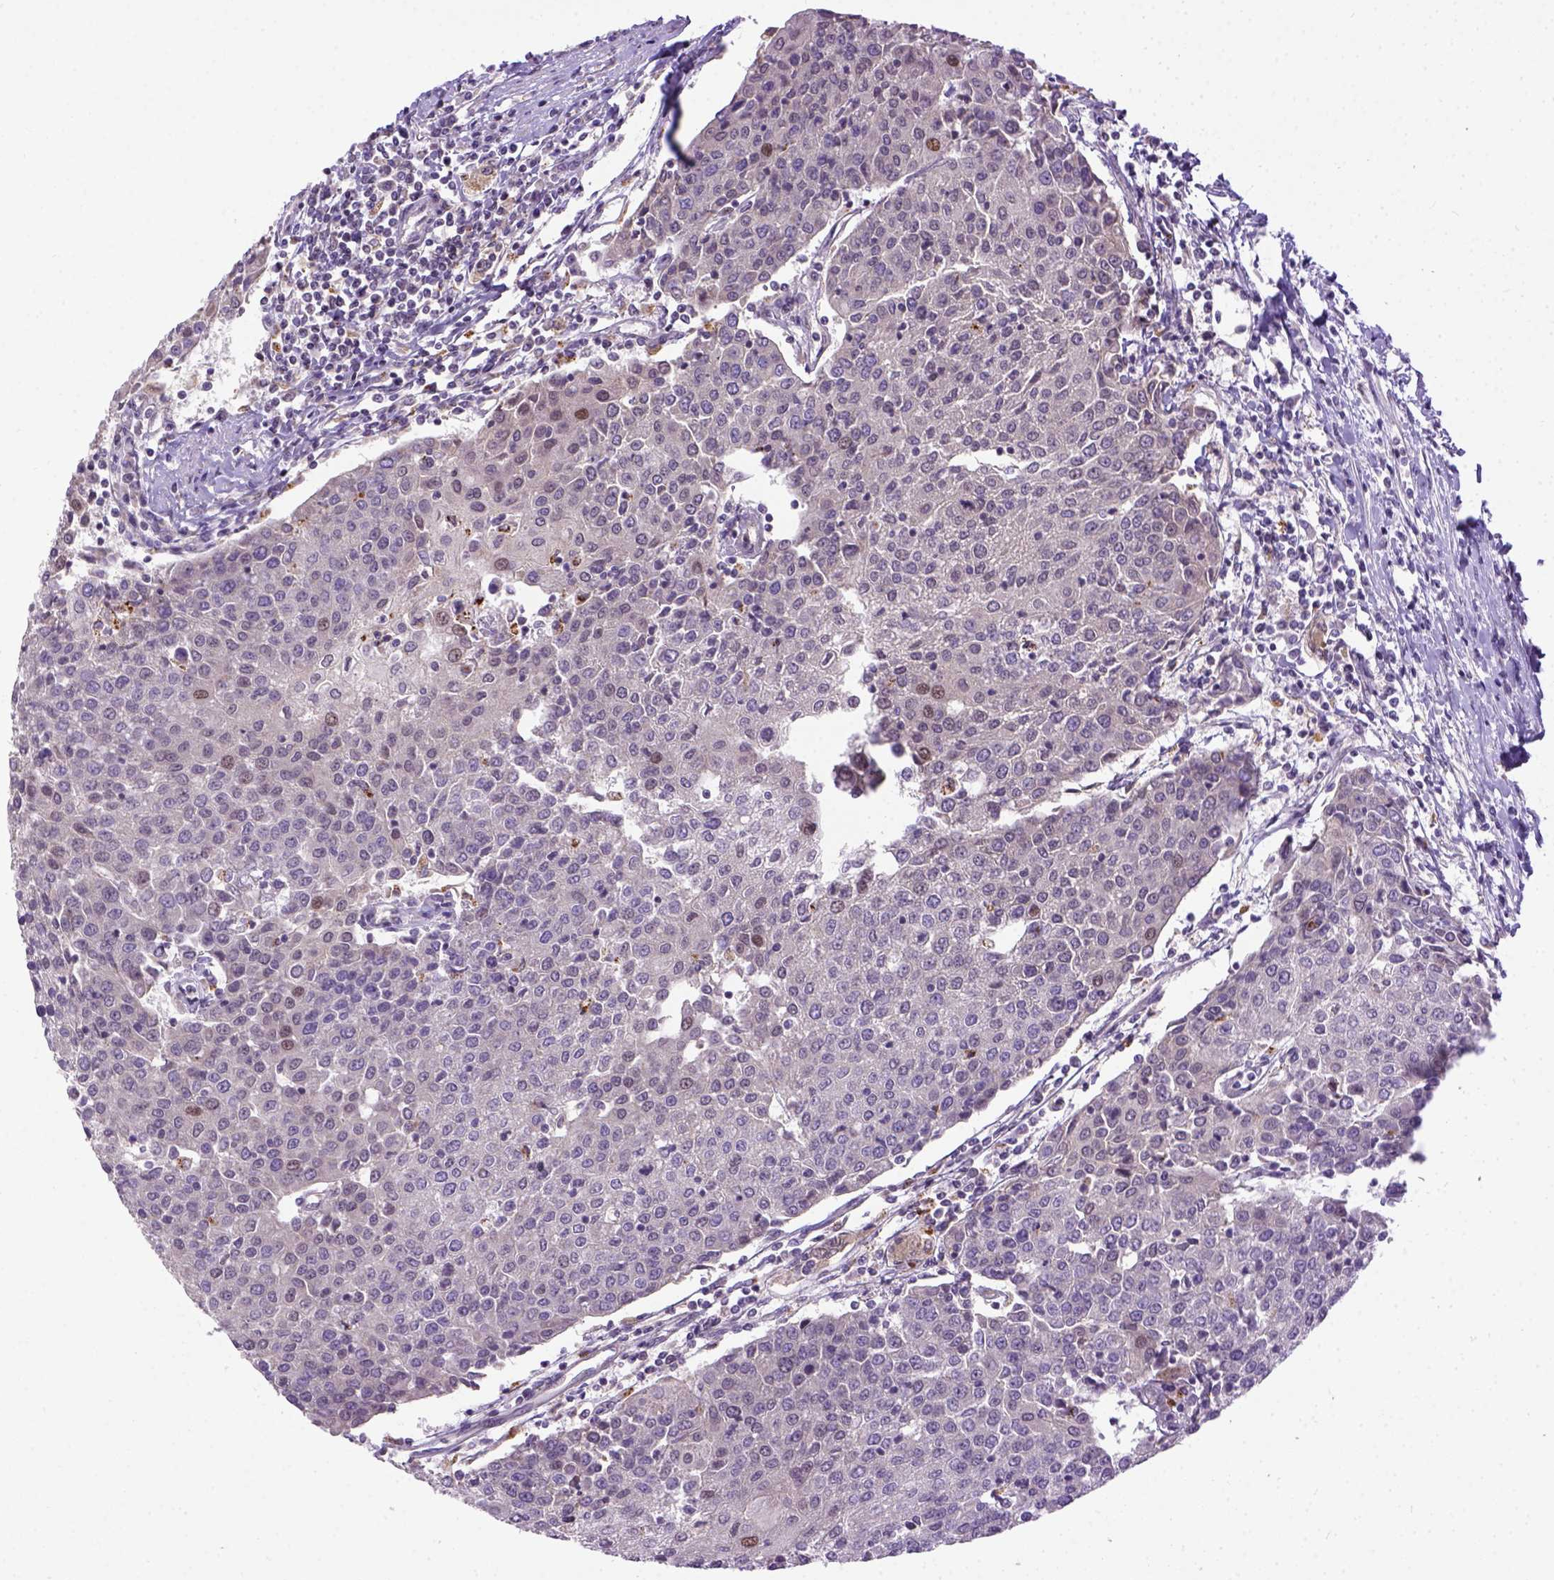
{"staining": {"intensity": "weak", "quantity": "<25%", "location": "nuclear"}, "tissue": "urothelial cancer", "cell_type": "Tumor cells", "image_type": "cancer", "snomed": [{"axis": "morphology", "description": "Urothelial carcinoma, High grade"}, {"axis": "topography", "description": "Urinary bladder"}], "caption": "High-grade urothelial carcinoma was stained to show a protein in brown. There is no significant staining in tumor cells. Brightfield microscopy of immunohistochemistry stained with DAB (brown) and hematoxylin (blue), captured at high magnification.", "gene": "KAZN", "patient": {"sex": "female", "age": 85}}